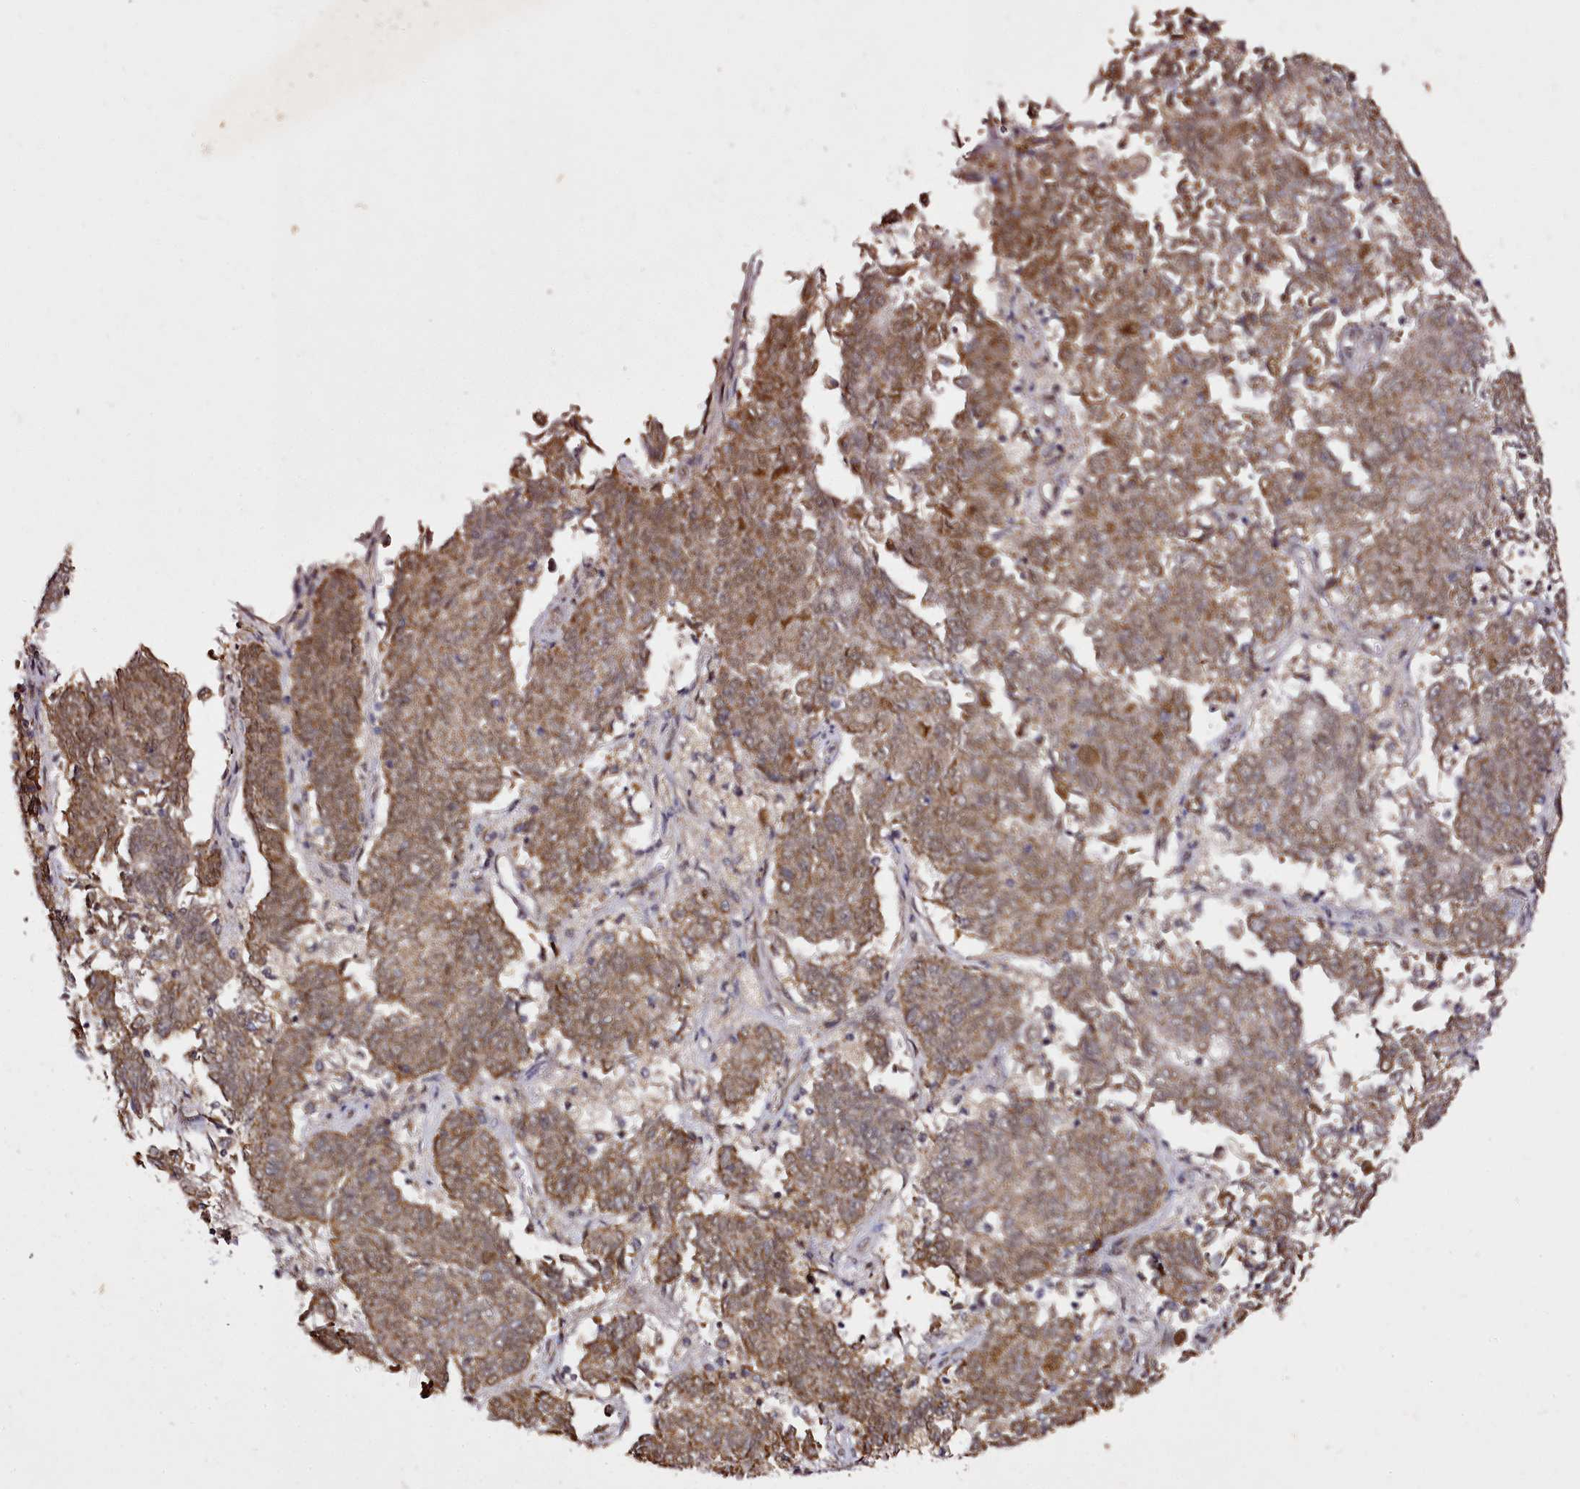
{"staining": {"intensity": "moderate", "quantity": ">75%", "location": "cytoplasmic/membranous,nuclear"}, "tissue": "endometrial cancer", "cell_type": "Tumor cells", "image_type": "cancer", "snomed": [{"axis": "morphology", "description": "Adenocarcinoma, NOS"}, {"axis": "topography", "description": "Endometrium"}], "caption": "Protein staining of endometrial cancer (adenocarcinoma) tissue exhibits moderate cytoplasmic/membranous and nuclear staining in approximately >75% of tumor cells. (brown staining indicates protein expression, while blue staining denotes nuclei).", "gene": "EDIL3", "patient": {"sex": "female", "age": 80}}